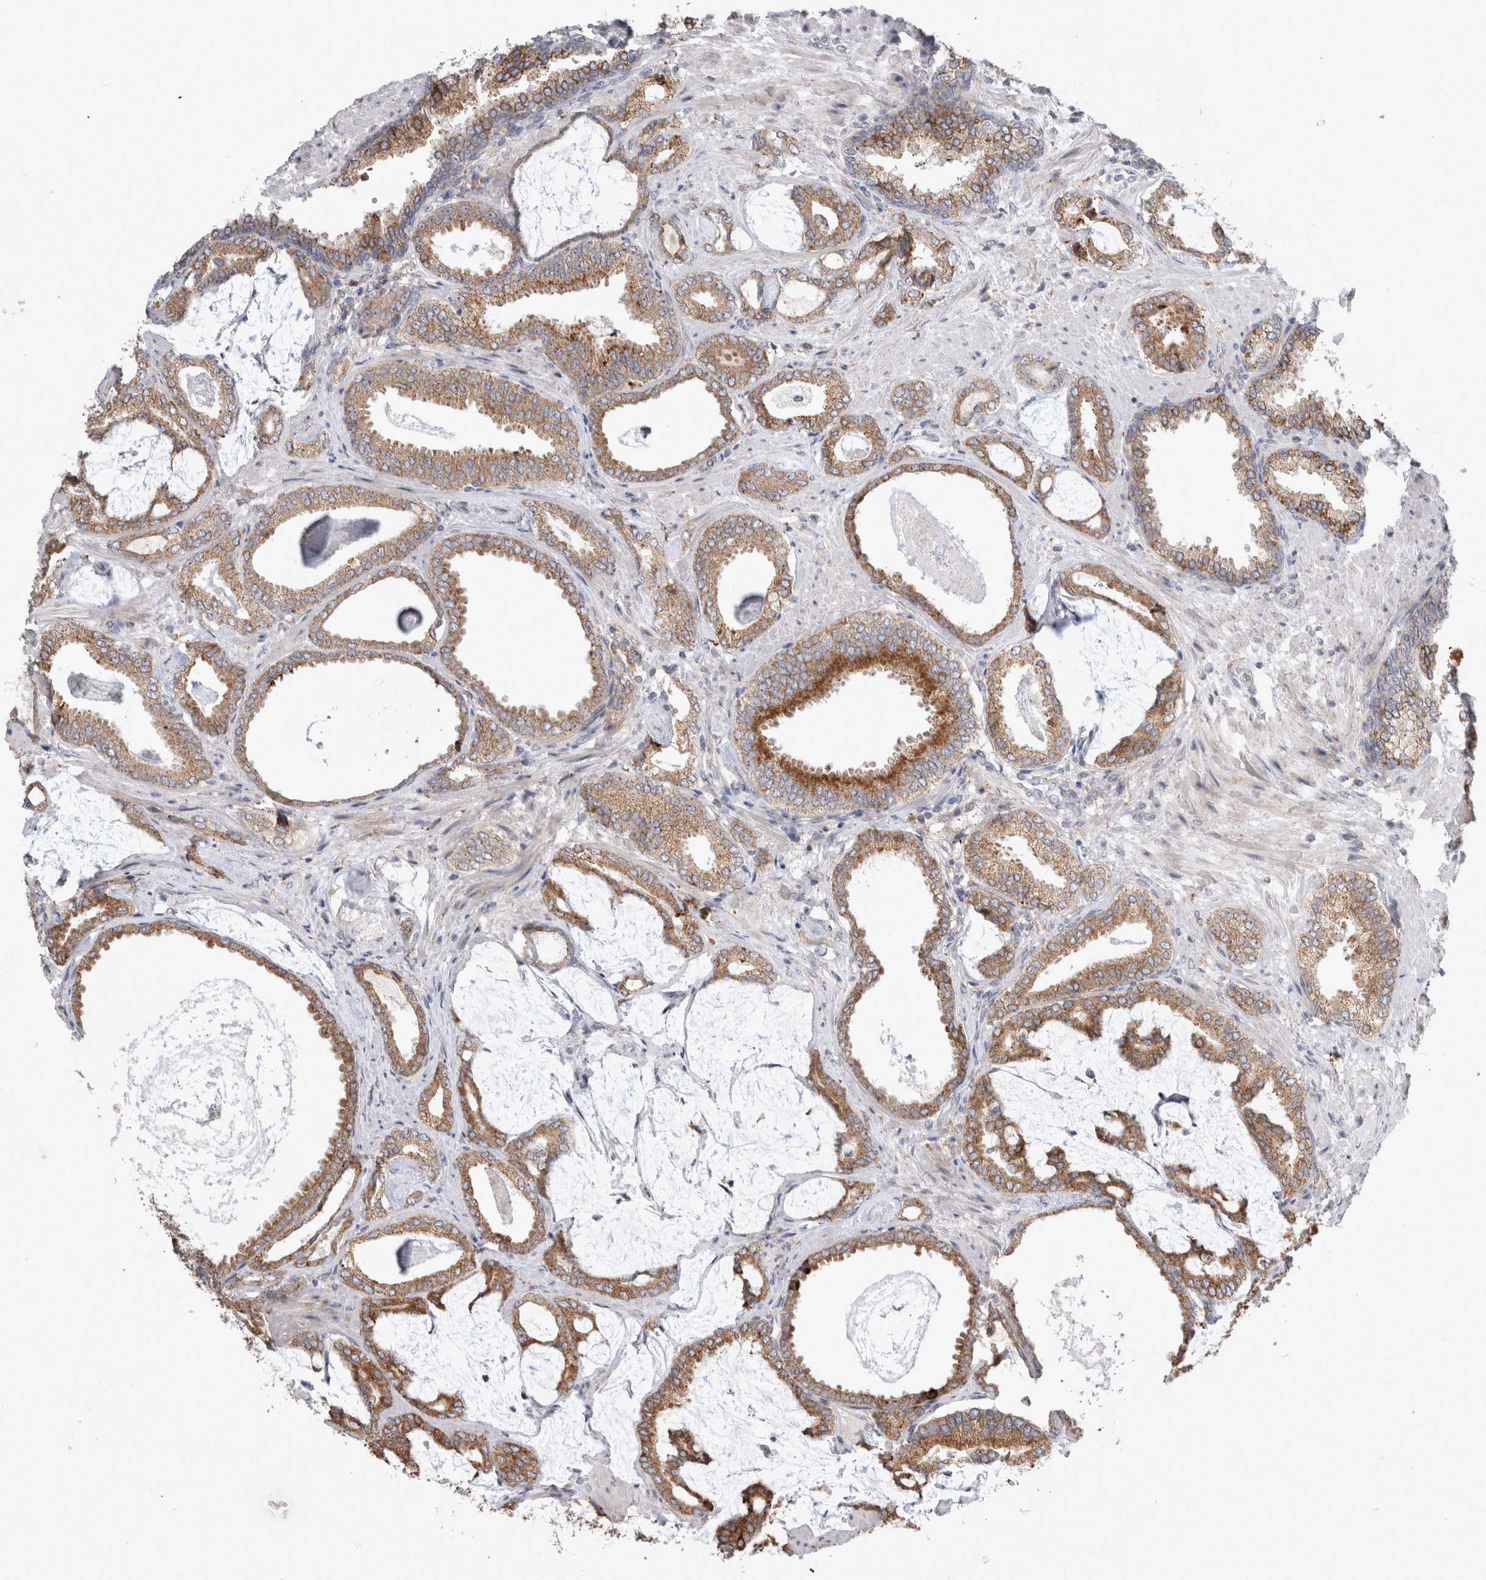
{"staining": {"intensity": "moderate", "quantity": ">75%", "location": "cytoplasmic/membranous"}, "tissue": "prostate cancer", "cell_type": "Tumor cells", "image_type": "cancer", "snomed": [{"axis": "morphology", "description": "Adenocarcinoma, Low grade"}, {"axis": "topography", "description": "Prostate"}], "caption": "A high-resolution image shows immunohistochemistry (IHC) staining of prostate low-grade adenocarcinoma, which reveals moderate cytoplasmic/membranous positivity in approximately >75% of tumor cells.", "gene": "TRMT9B", "patient": {"sex": "male", "age": 71}}